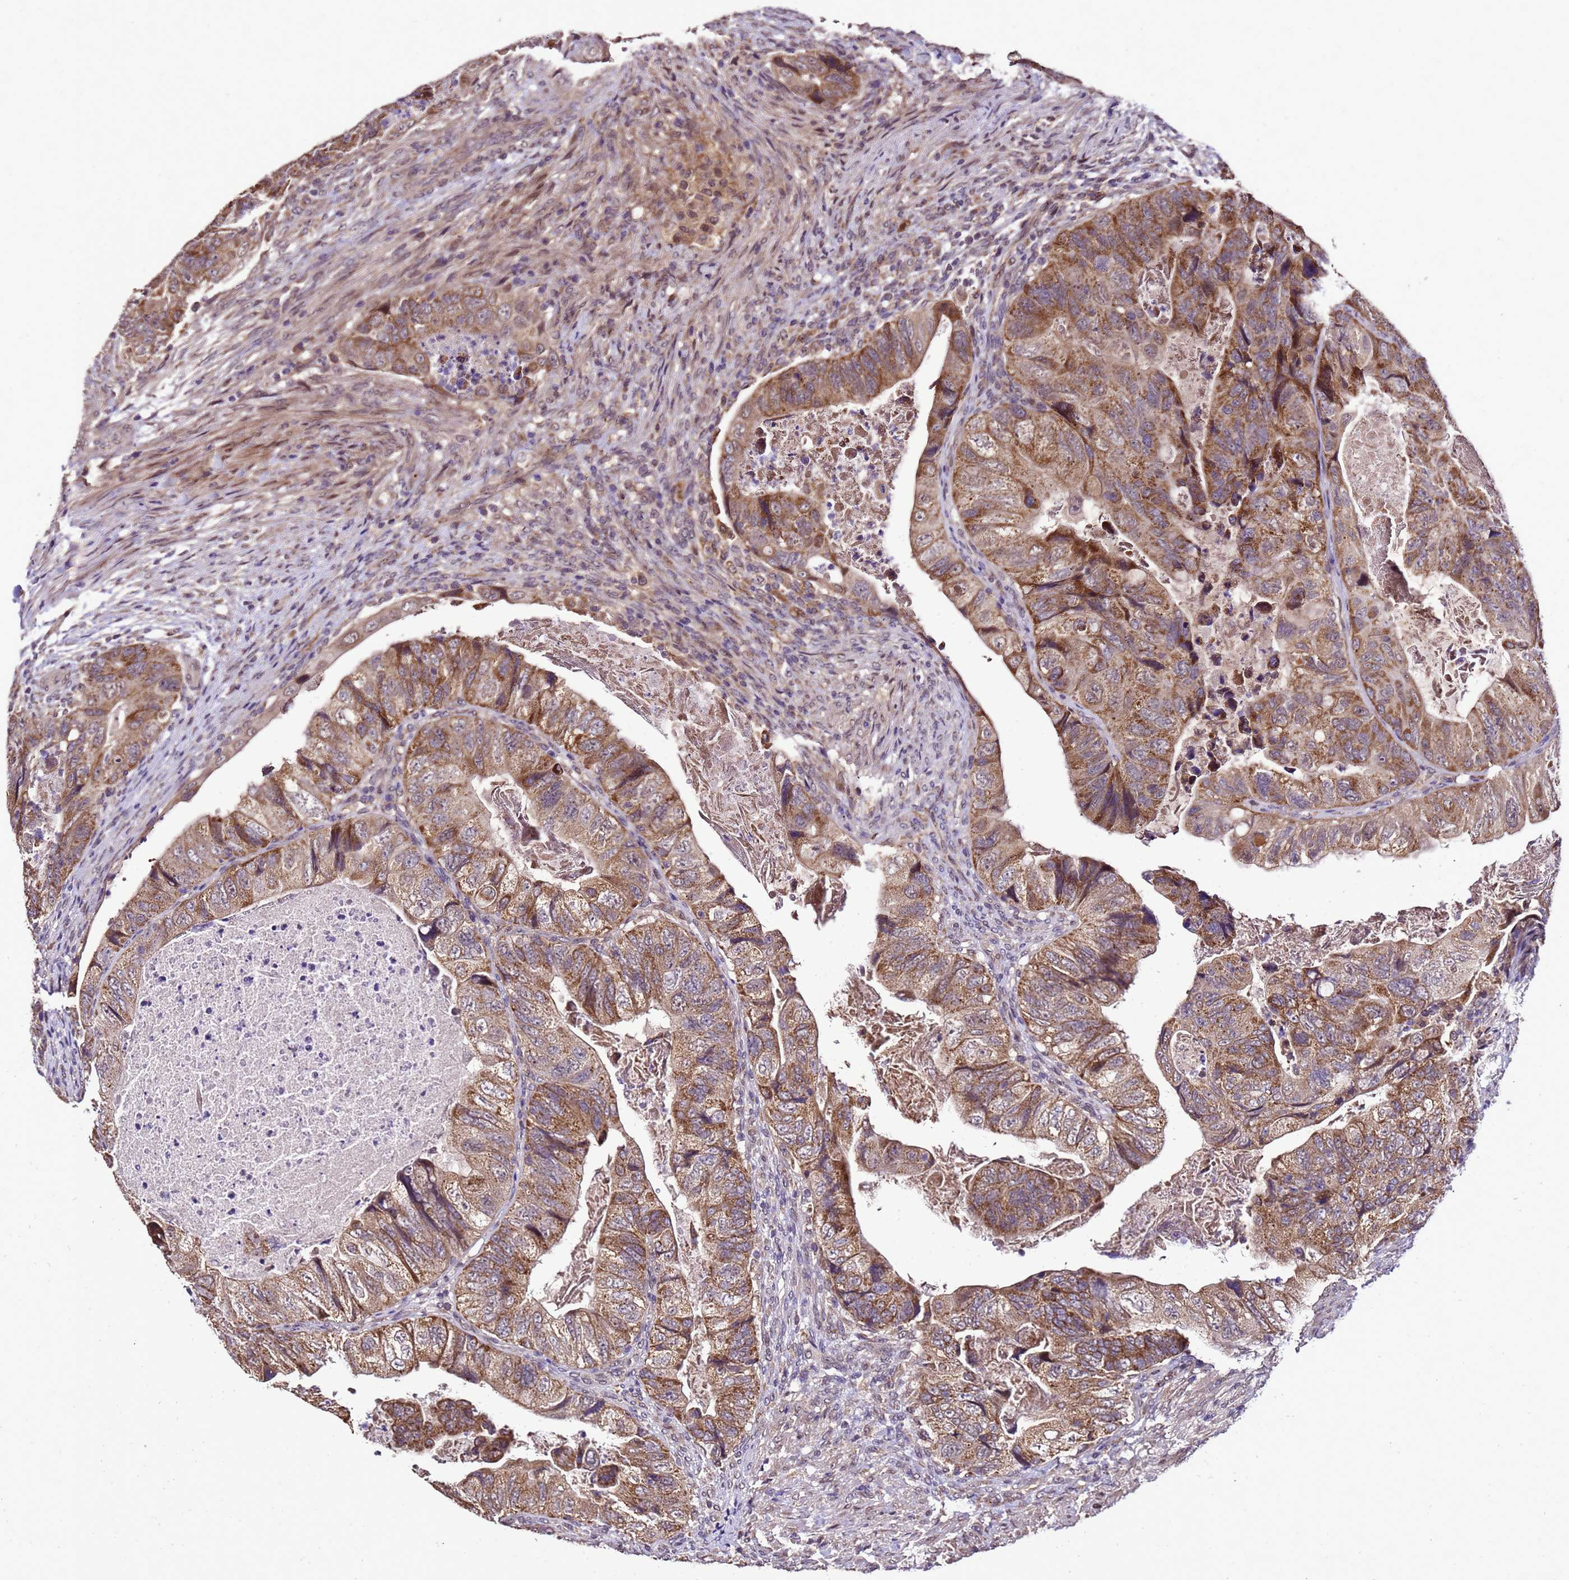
{"staining": {"intensity": "moderate", "quantity": ">75%", "location": "cytoplasmic/membranous"}, "tissue": "colorectal cancer", "cell_type": "Tumor cells", "image_type": "cancer", "snomed": [{"axis": "morphology", "description": "Adenocarcinoma, NOS"}, {"axis": "topography", "description": "Rectum"}], "caption": "This micrograph demonstrates adenocarcinoma (colorectal) stained with IHC to label a protein in brown. The cytoplasmic/membranous of tumor cells show moderate positivity for the protein. Nuclei are counter-stained blue.", "gene": "ZNF329", "patient": {"sex": "male", "age": 63}}